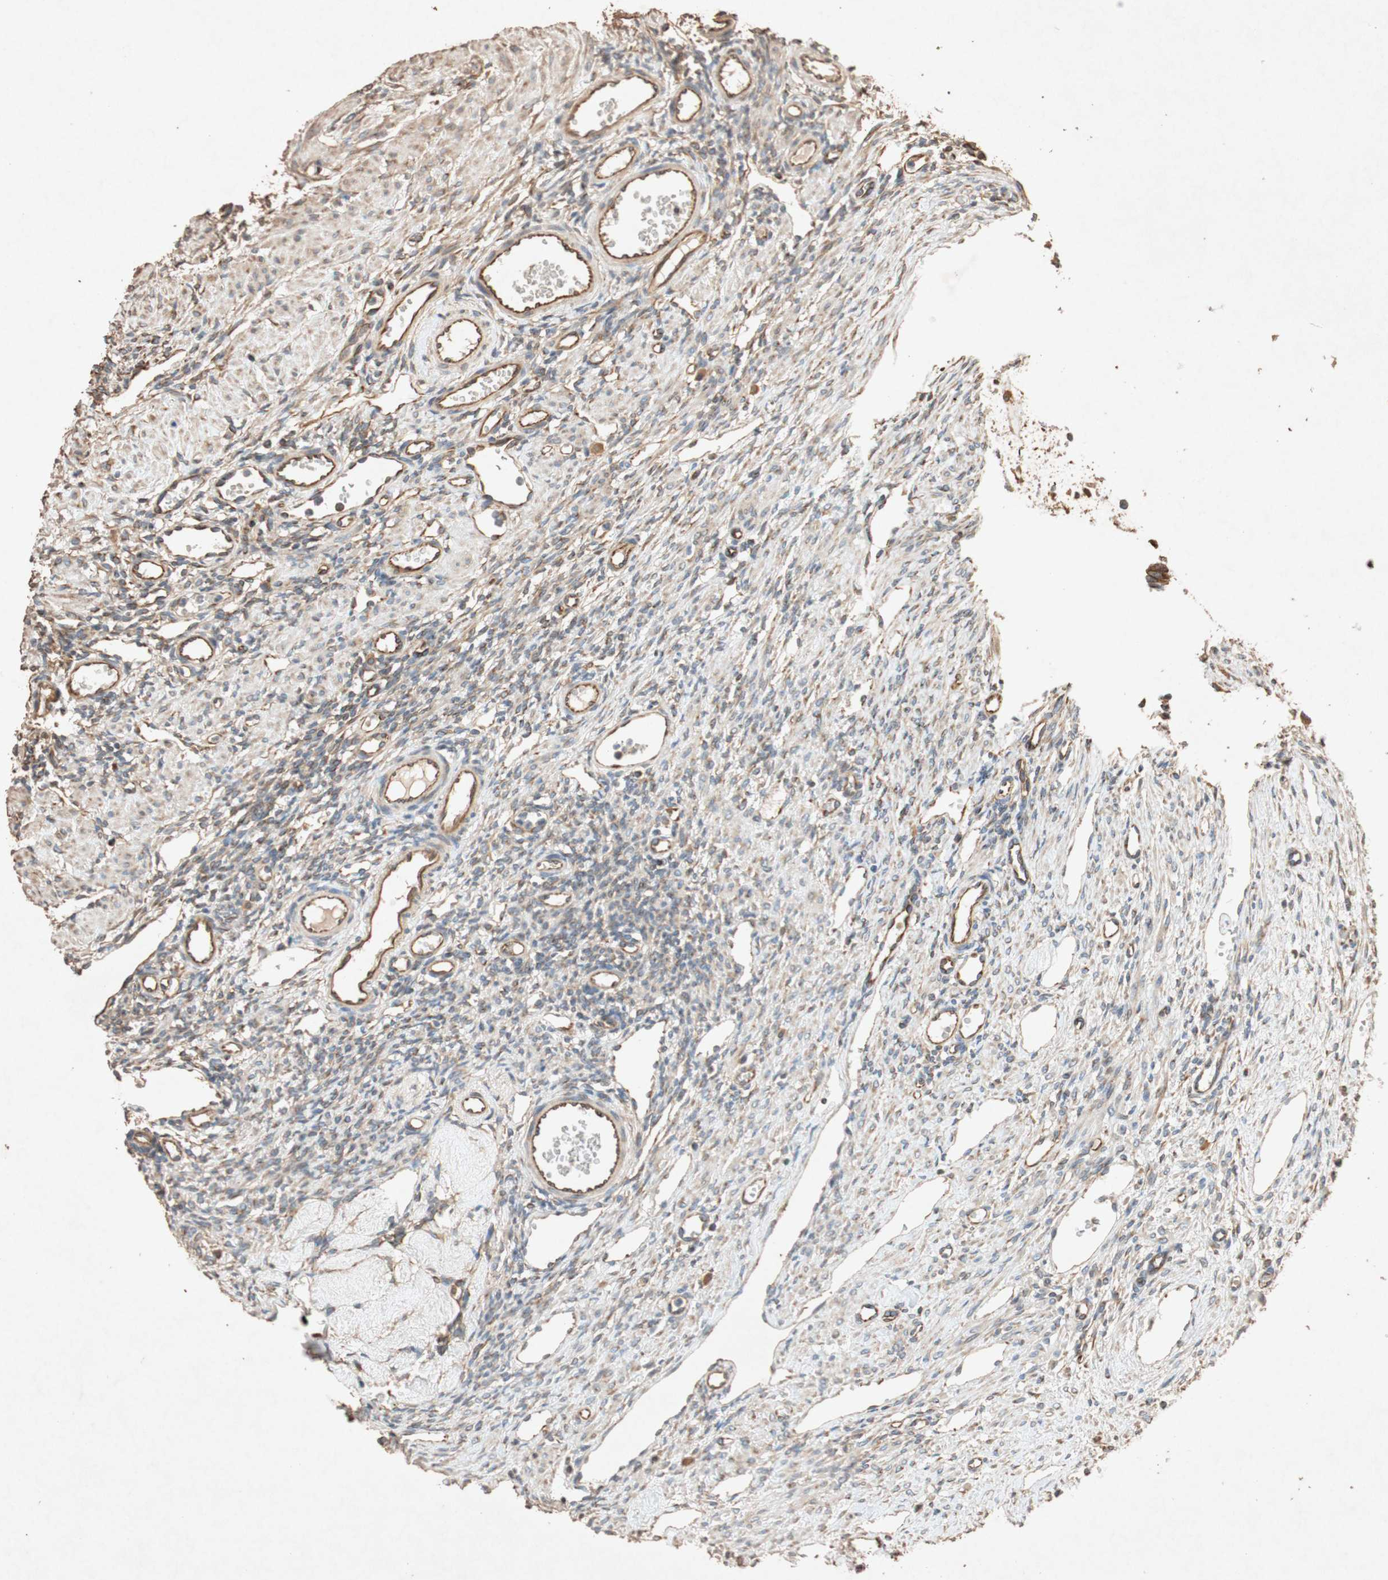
{"staining": {"intensity": "weak", "quantity": "25%-75%", "location": "cytoplasmic/membranous"}, "tissue": "ovary", "cell_type": "Ovarian stroma cells", "image_type": "normal", "snomed": [{"axis": "morphology", "description": "Normal tissue, NOS"}, {"axis": "topography", "description": "Ovary"}], "caption": "IHC histopathology image of normal human ovary stained for a protein (brown), which reveals low levels of weak cytoplasmic/membranous staining in about 25%-75% of ovarian stroma cells.", "gene": "TUBB", "patient": {"sex": "female", "age": 33}}